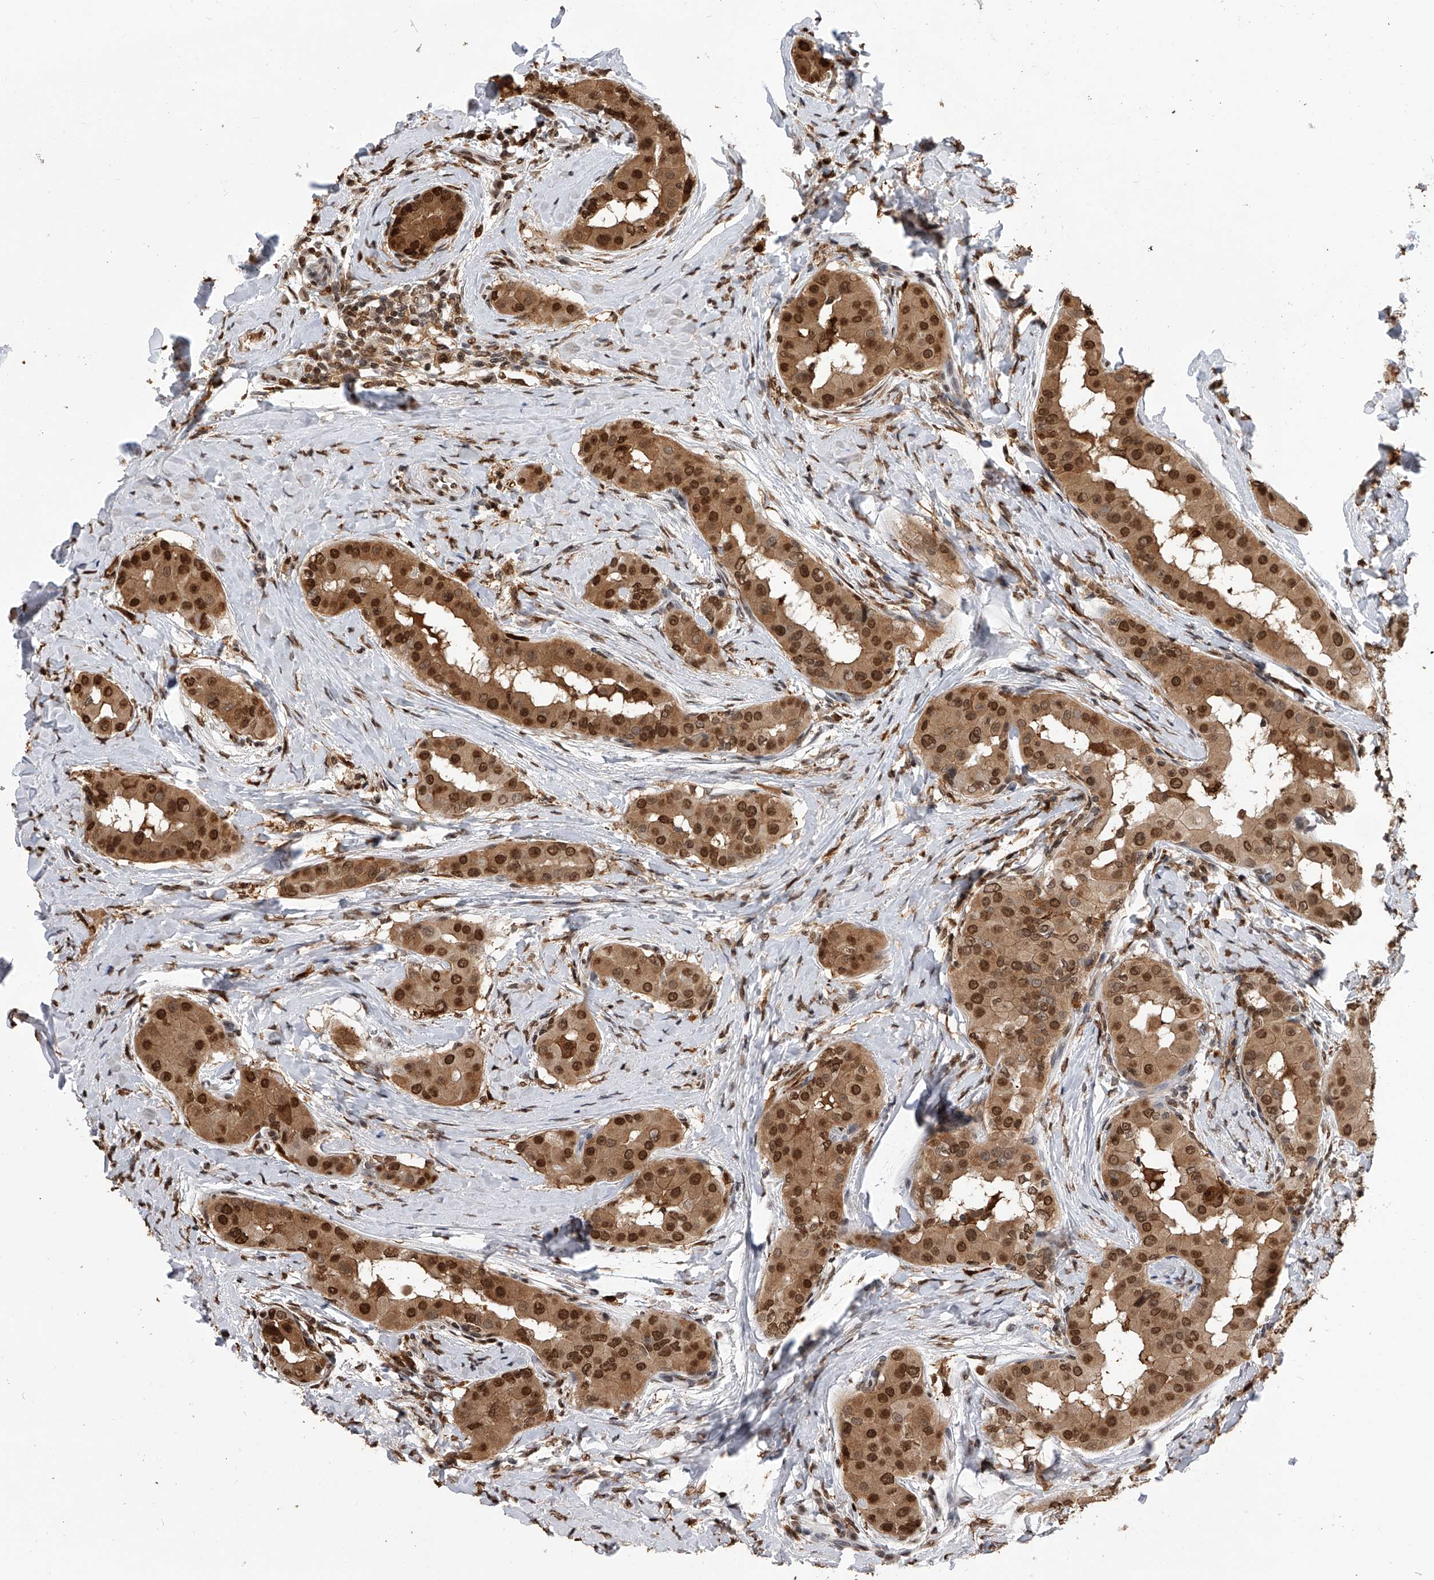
{"staining": {"intensity": "strong", "quantity": ">75%", "location": "cytoplasmic/membranous,nuclear"}, "tissue": "thyroid cancer", "cell_type": "Tumor cells", "image_type": "cancer", "snomed": [{"axis": "morphology", "description": "Papillary adenocarcinoma, NOS"}, {"axis": "topography", "description": "Thyroid gland"}], "caption": "Immunohistochemical staining of human thyroid cancer exhibits strong cytoplasmic/membranous and nuclear protein staining in approximately >75% of tumor cells.", "gene": "CFAP410", "patient": {"sex": "male", "age": 33}}